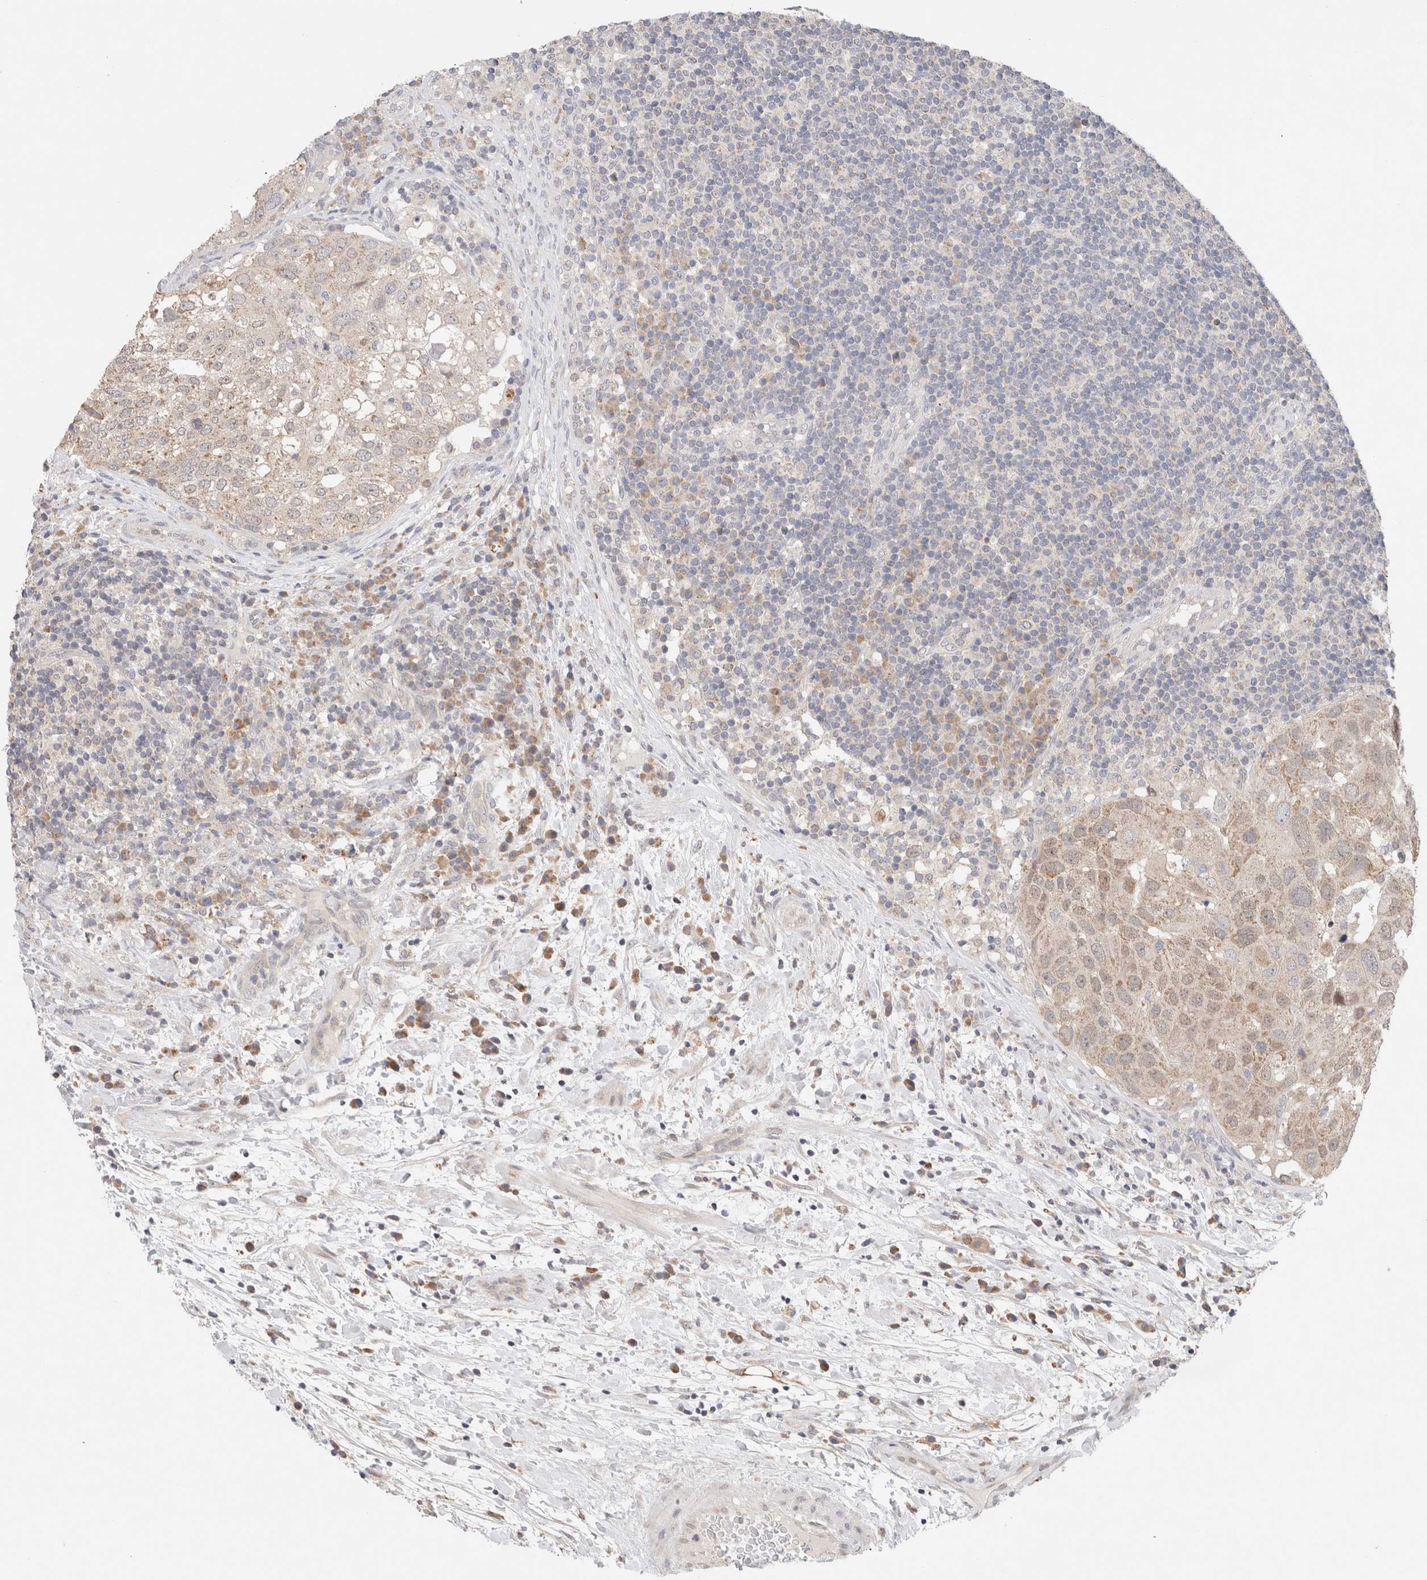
{"staining": {"intensity": "weak", "quantity": "25%-75%", "location": "cytoplasmic/membranous"}, "tissue": "urothelial cancer", "cell_type": "Tumor cells", "image_type": "cancer", "snomed": [{"axis": "morphology", "description": "Urothelial carcinoma, High grade"}, {"axis": "topography", "description": "Lymph node"}, {"axis": "topography", "description": "Urinary bladder"}], "caption": "Weak cytoplasmic/membranous staining for a protein is seen in about 25%-75% of tumor cells of high-grade urothelial carcinoma using immunohistochemistry (IHC).", "gene": "ERI3", "patient": {"sex": "male", "age": 51}}